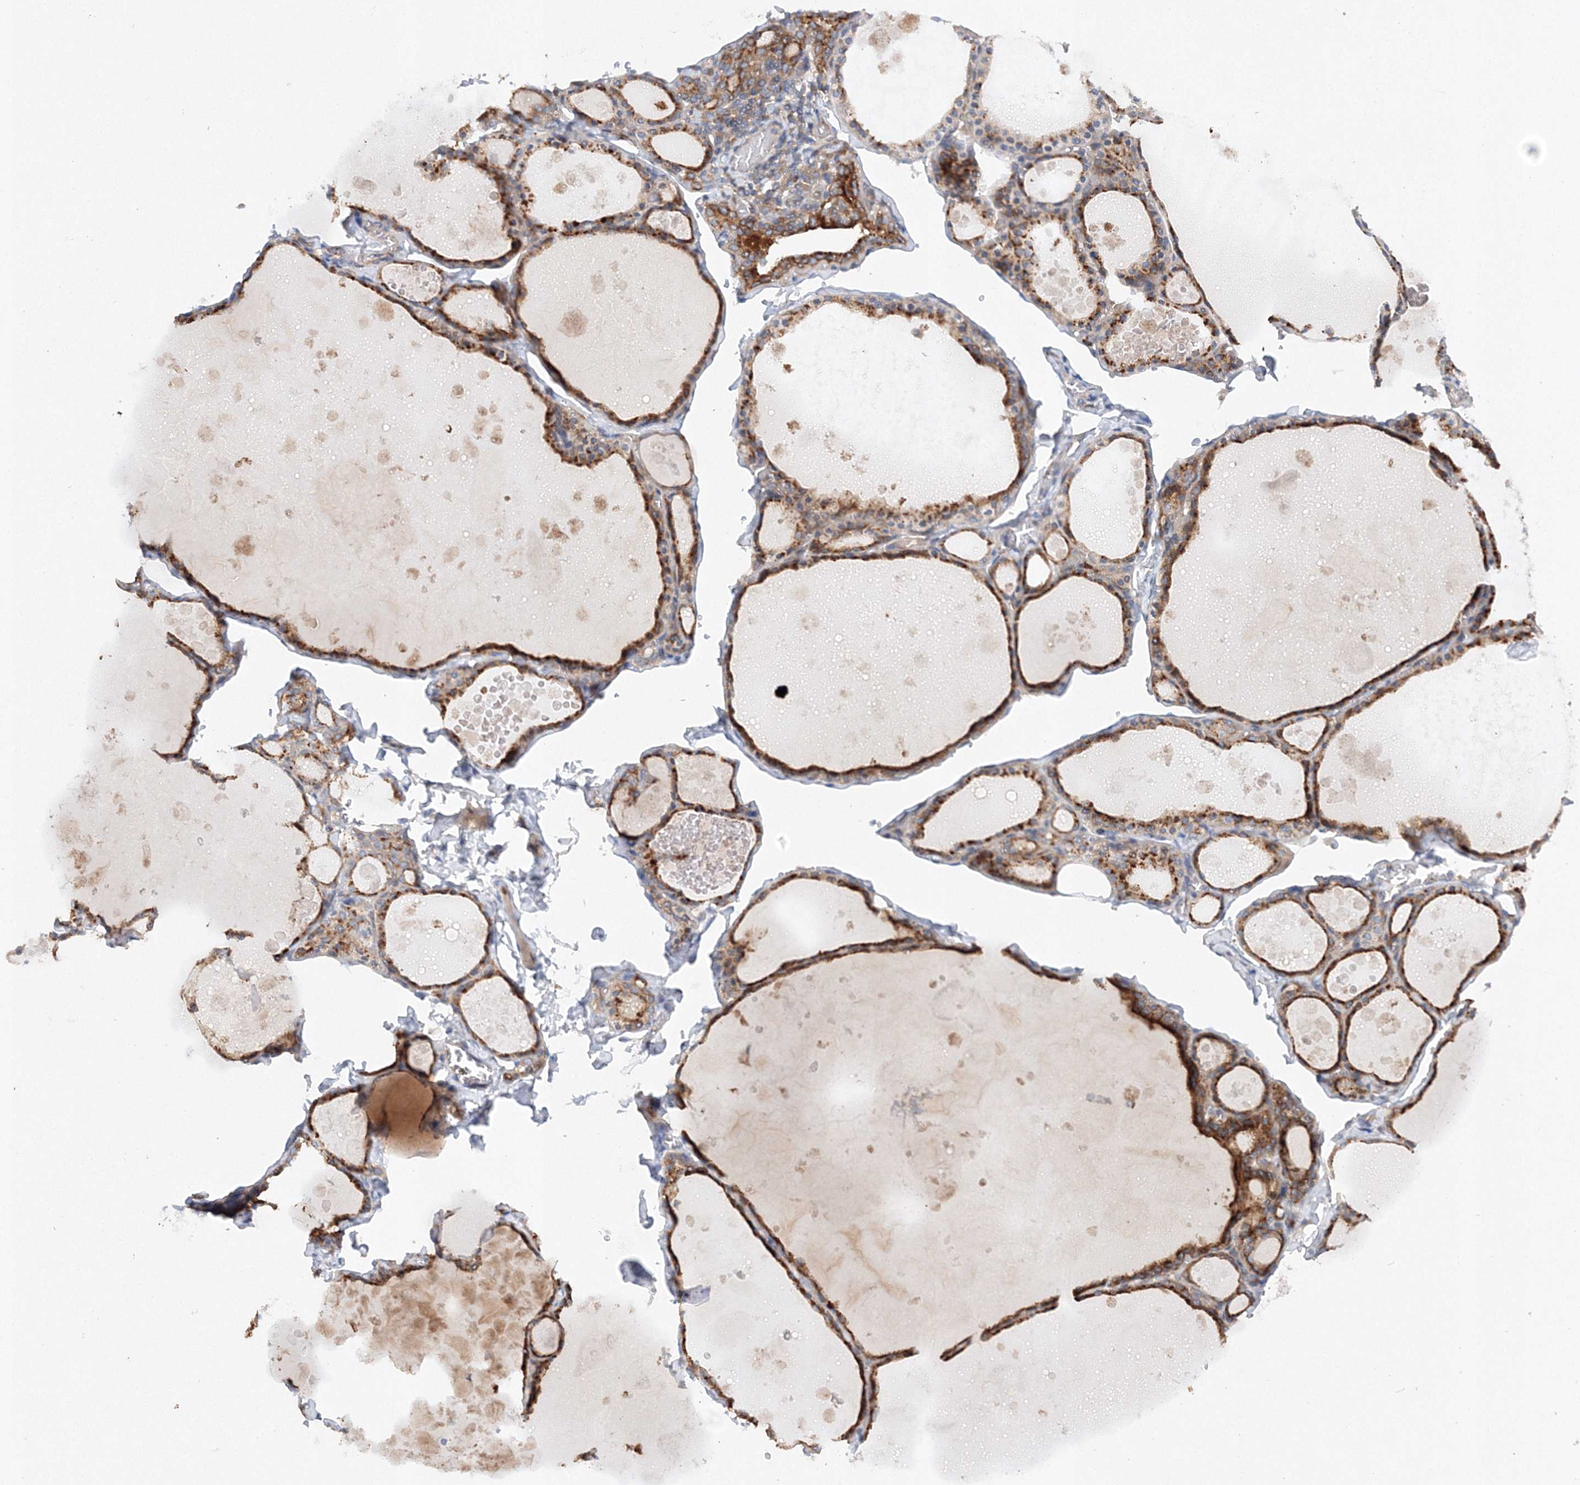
{"staining": {"intensity": "strong", "quantity": ">75%", "location": "cytoplasmic/membranous"}, "tissue": "thyroid gland", "cell_type": "Glandular cells", "image_type": "normal", "snomed": [{"axis": "morphology", "description": "Normal tissue, NOS"}, {"axis": "topography", "description": "Thyroid gland"}], "caption": "Immunohistochemistry (IHC) of normal thyroid gland exhibits high levels of strong cytoplasmic/membranous staining in about >75% of glandular cells. The staining was performed using DAB (3,3'-diaminobenzidine) to visualize the protein expression in brown, while the nuclei were stained in blue with hematoxylin (Magnification: 20x).", "gene": "SLC36A1", "patient": {"sex": "male", "age": 56}}